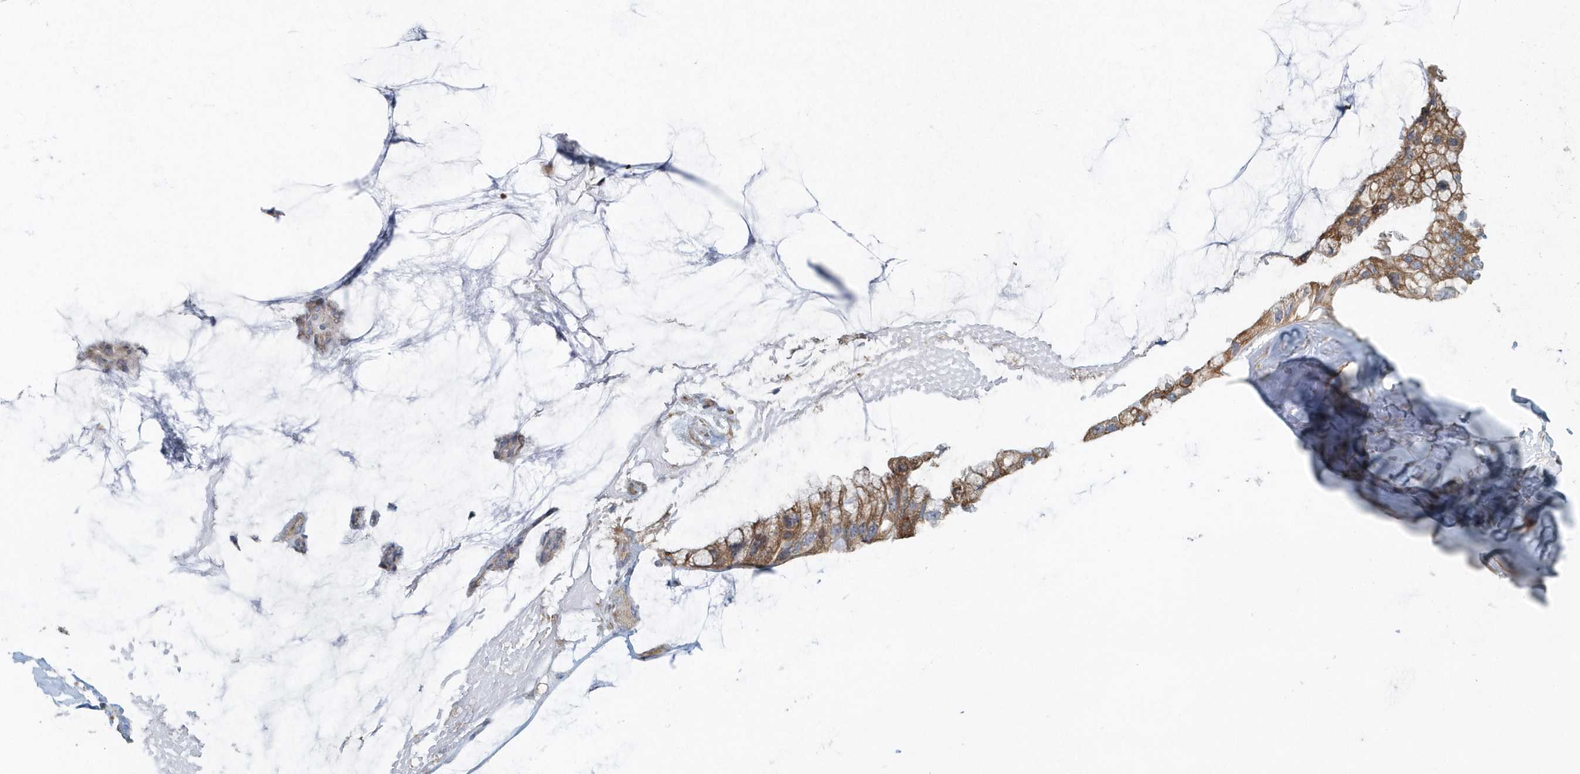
{"staining": {"intensity": "moderate", "quantity": ">75%", "location": "cytoplasmic/membranous"}, "tissue": "ovarian cancer", "cell_type": "Tumor cells", "image_type": "cancer", "snomed": [{"axis": "morphology", "description": "Cystadenocarcinoma, mucinous, NOS"}, {"axis": "topography", "description": "Ovary"}], "caption": "Brown immunohistochemical staining in human mucinous cystadenocarcinoma (ovarian) exhibits moderate cytoplasmic/membranous positivity in approximately >75% of tumor cells. Using DAB (3,3'-diaminobenzidine) (brown) and hematoxylin (blue) stains, captured at high magnification using brightfield microscopy.", "gene": "MMUT", "patient": {"sex": "female", "age": 39}}